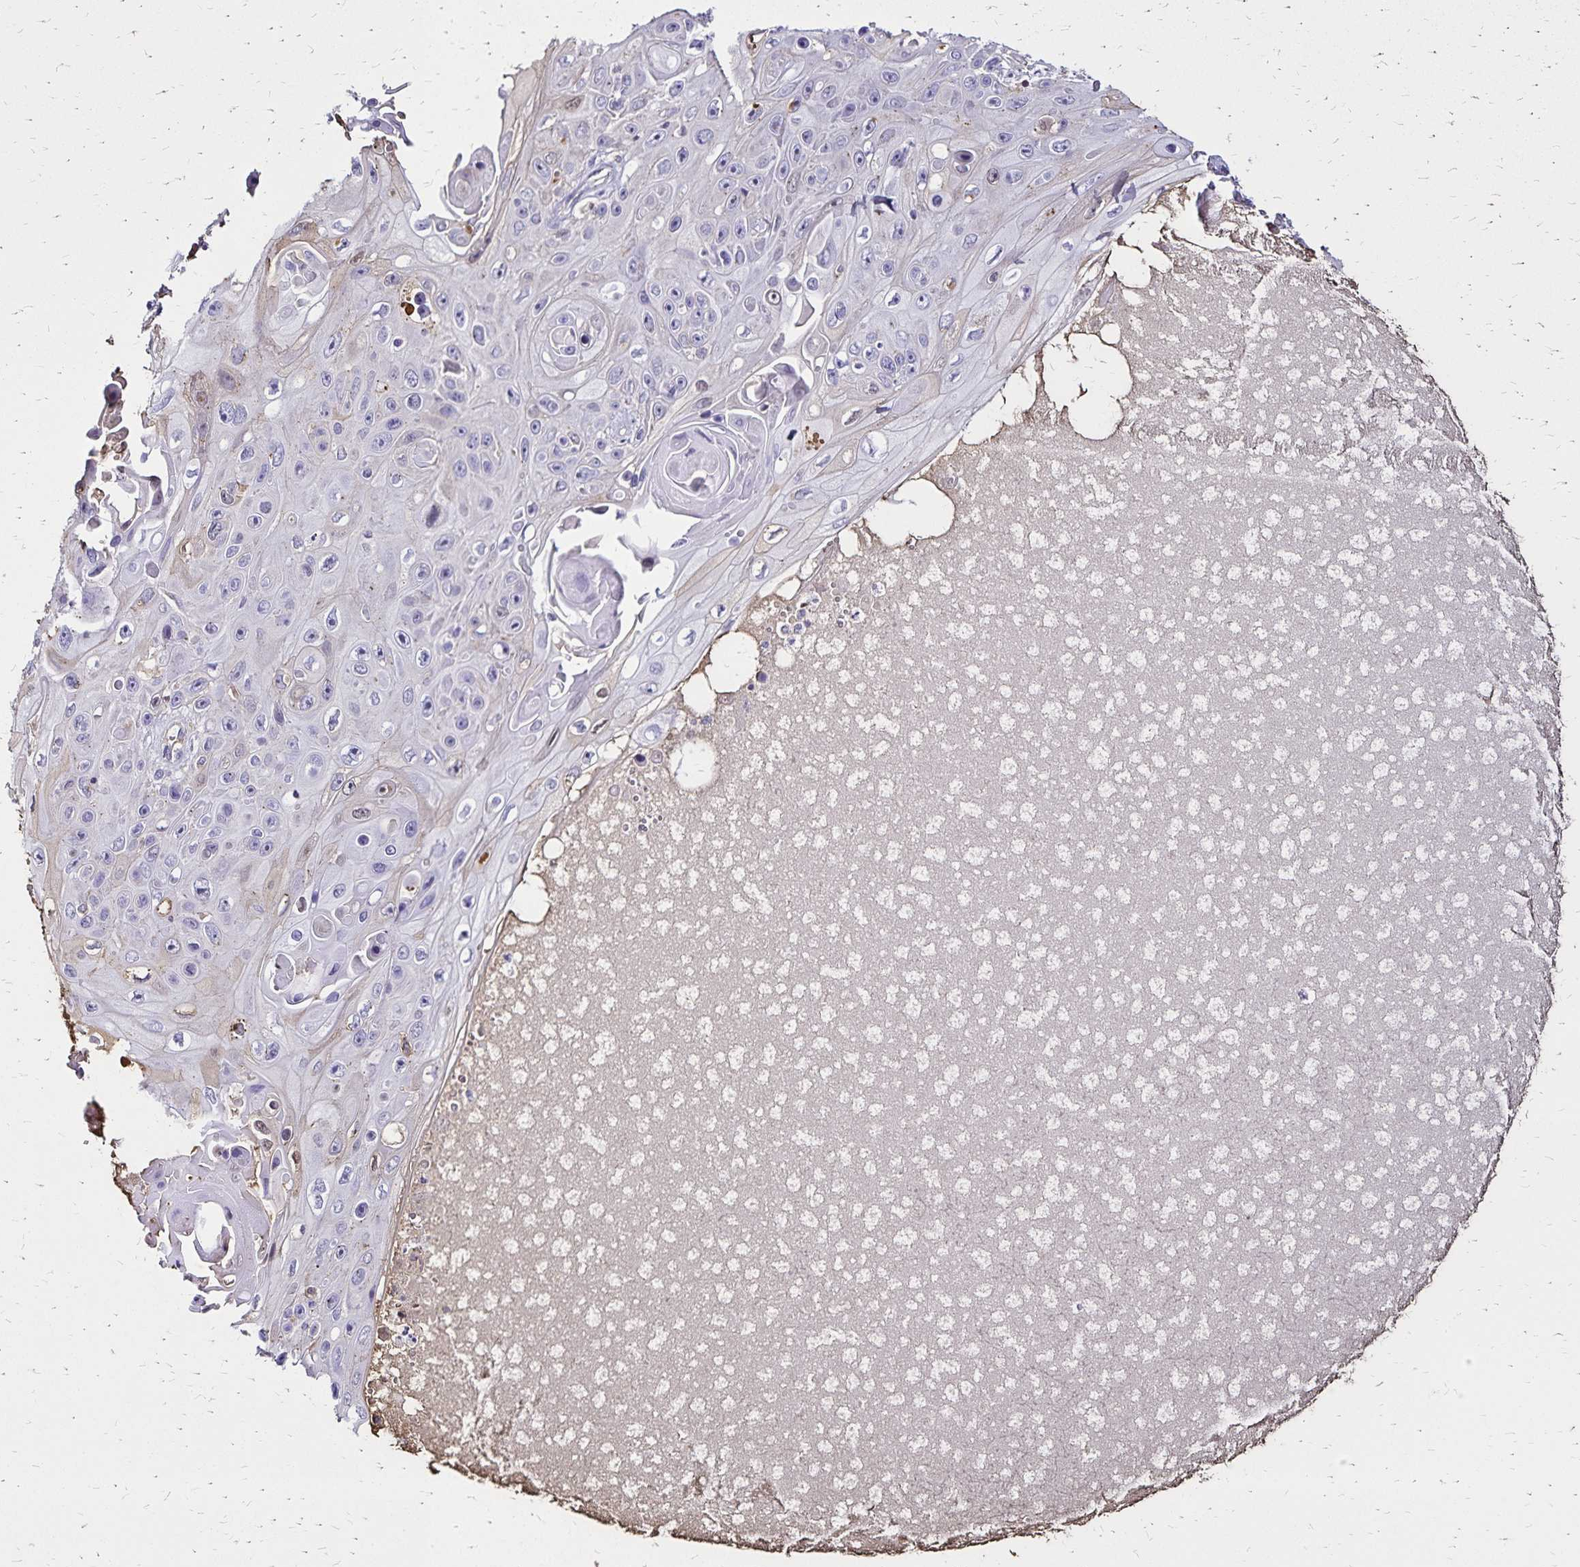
{"staining": {"intensity": "negative", "quantity": "none", "location": "none"}, "tissue": "skin cancer", "cell_type": "Tumor cells", "image_type": "cancer", "snomed": [{"axis": "morphology", "description": "Squamous cell carcinoma, NOS"}, {"axis": "topography", "description": "Skin"}], "caption": "There is no significant expression in tumor cells of skin cancer.", "gene": "KISS1", "patient": {"sex": "male", "age": 82}}